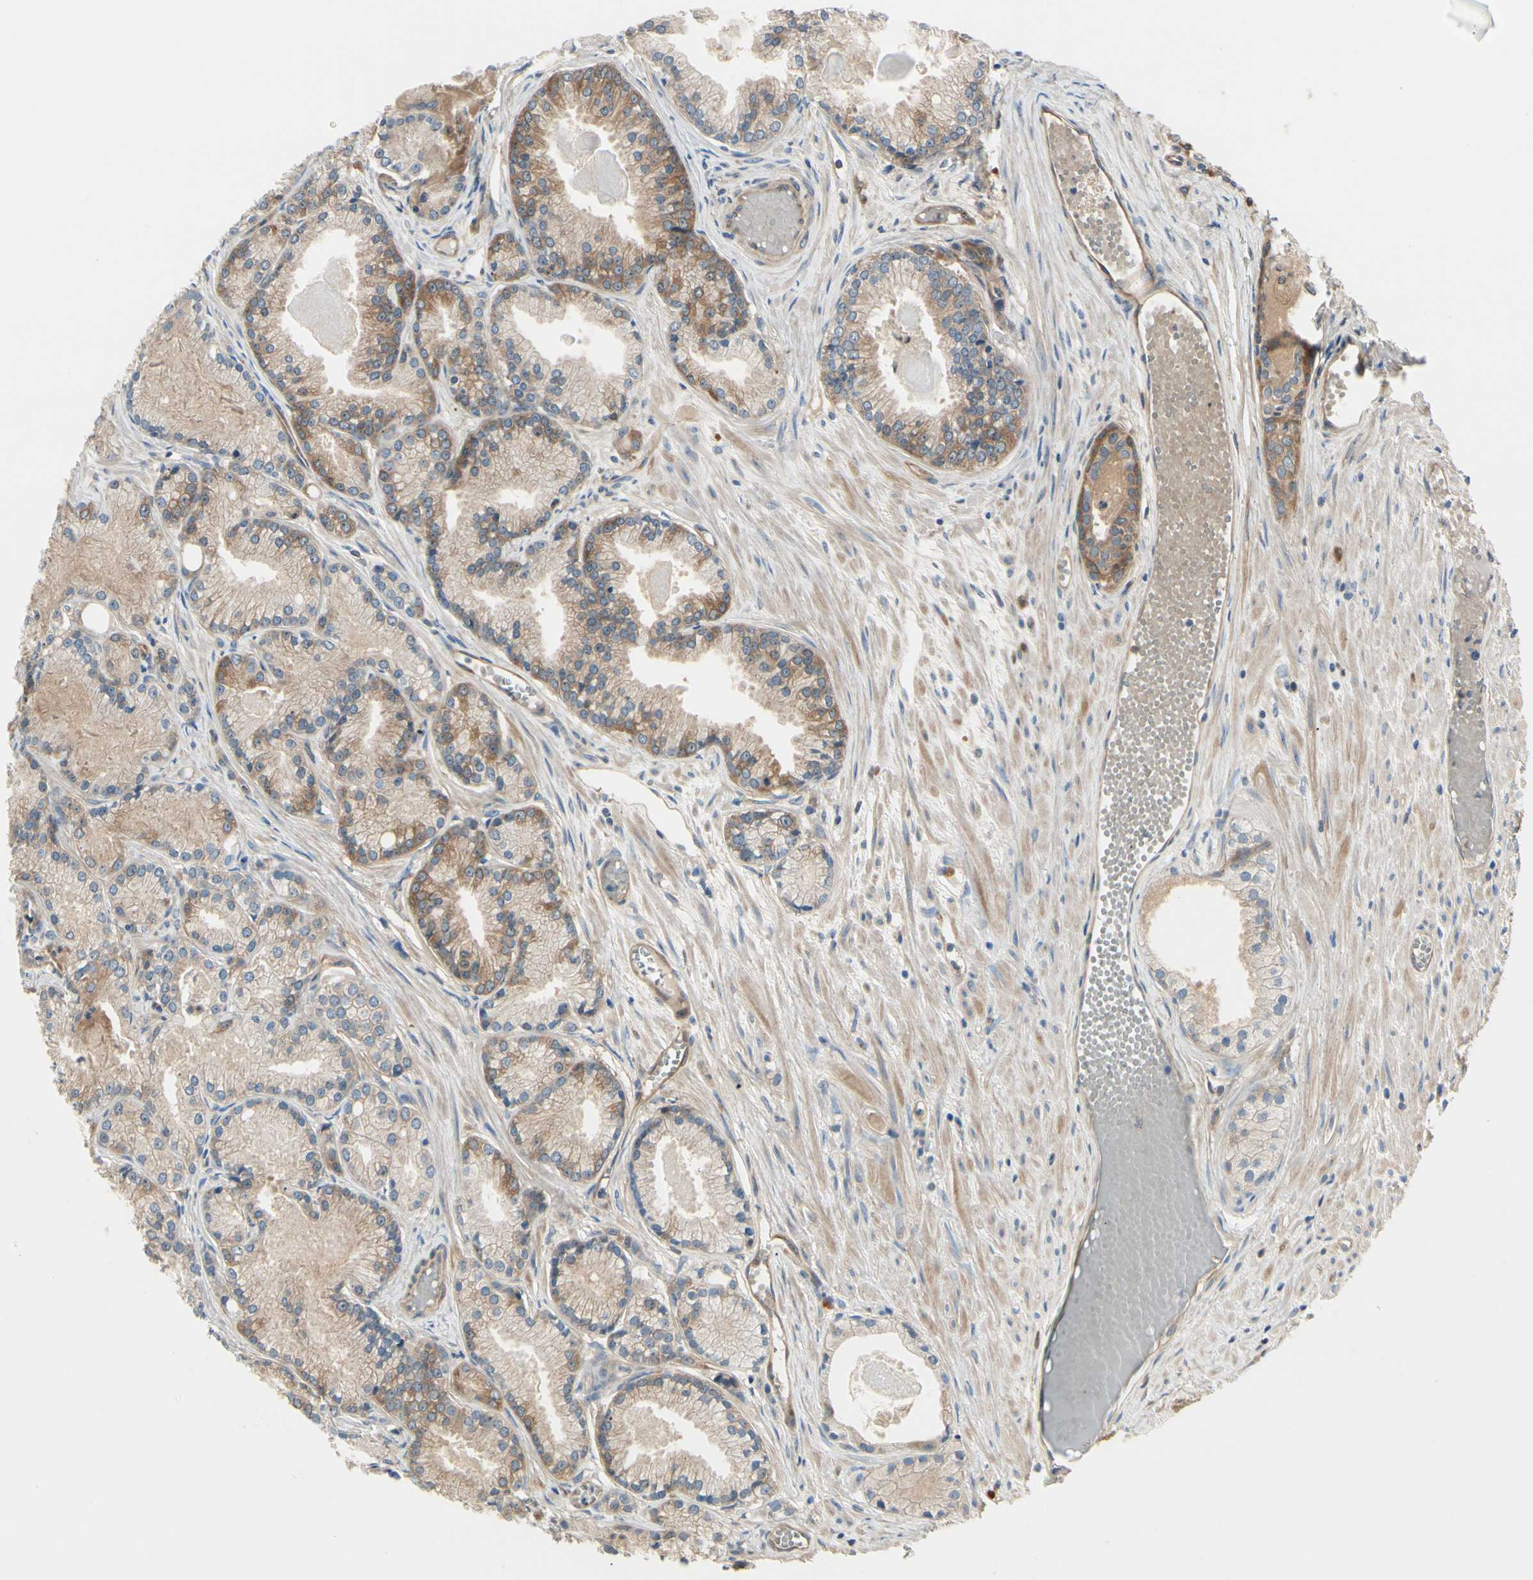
{"staining": {"intensity": "moderate", "quantity": ">75%", "location": "cytoplasmic/membranous,nuclear"}, "tissue": "prostate cancer", "cell_type": "Tumor cells", "image_type": "cancer", "snomed": [{"axis": "morphology", "description": "Adenocarcinoma, Low grade"}, {"axis": "topography", "description": "Prostate"}], "caption": "The immunohistochemical stain highlights moderate cytoplasmic/membranous and nuclear staining in tumor cells of prostate cancer tissue.", "gene": "NME1-NME2", "patient": {"sex": "male", "age": 72}}